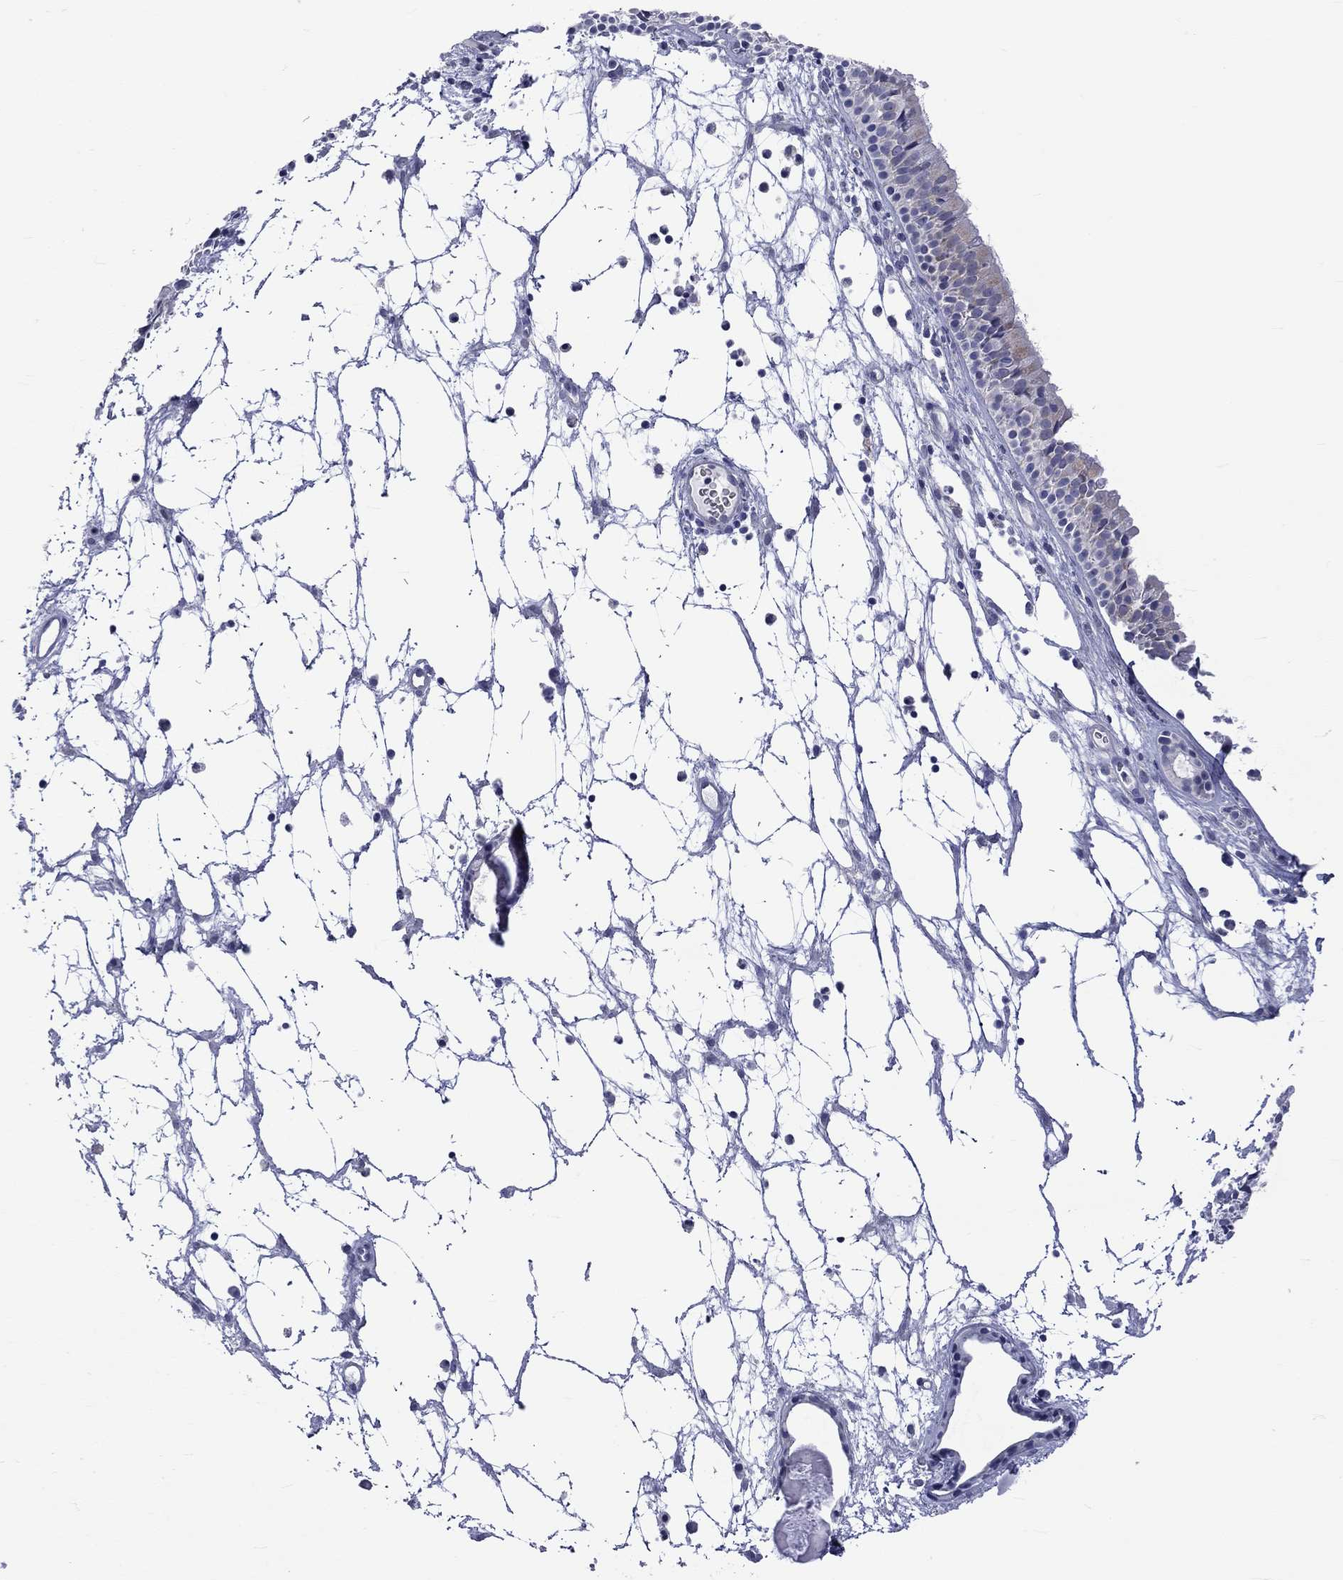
{"staining": {"intensity": "negative", "quantity": "none", "location": "none"}, "tissue": "nasopharynx", "cell_type": "Respiratory epithelial cells", "image_type": "normal", "snomed": [{"axis": "morphology", "description": "Normal tissue, NOS"}, {"axis": "topography", "description": "Nasopharynx"}], "caption": "High power microscopy image of an immunohistochemistry image of benign nasopharynx, revealing no significant positivity in respiratory epithelial cells.", "gene": "CERS1", "patient": {"sex": "male", "age": 83}}